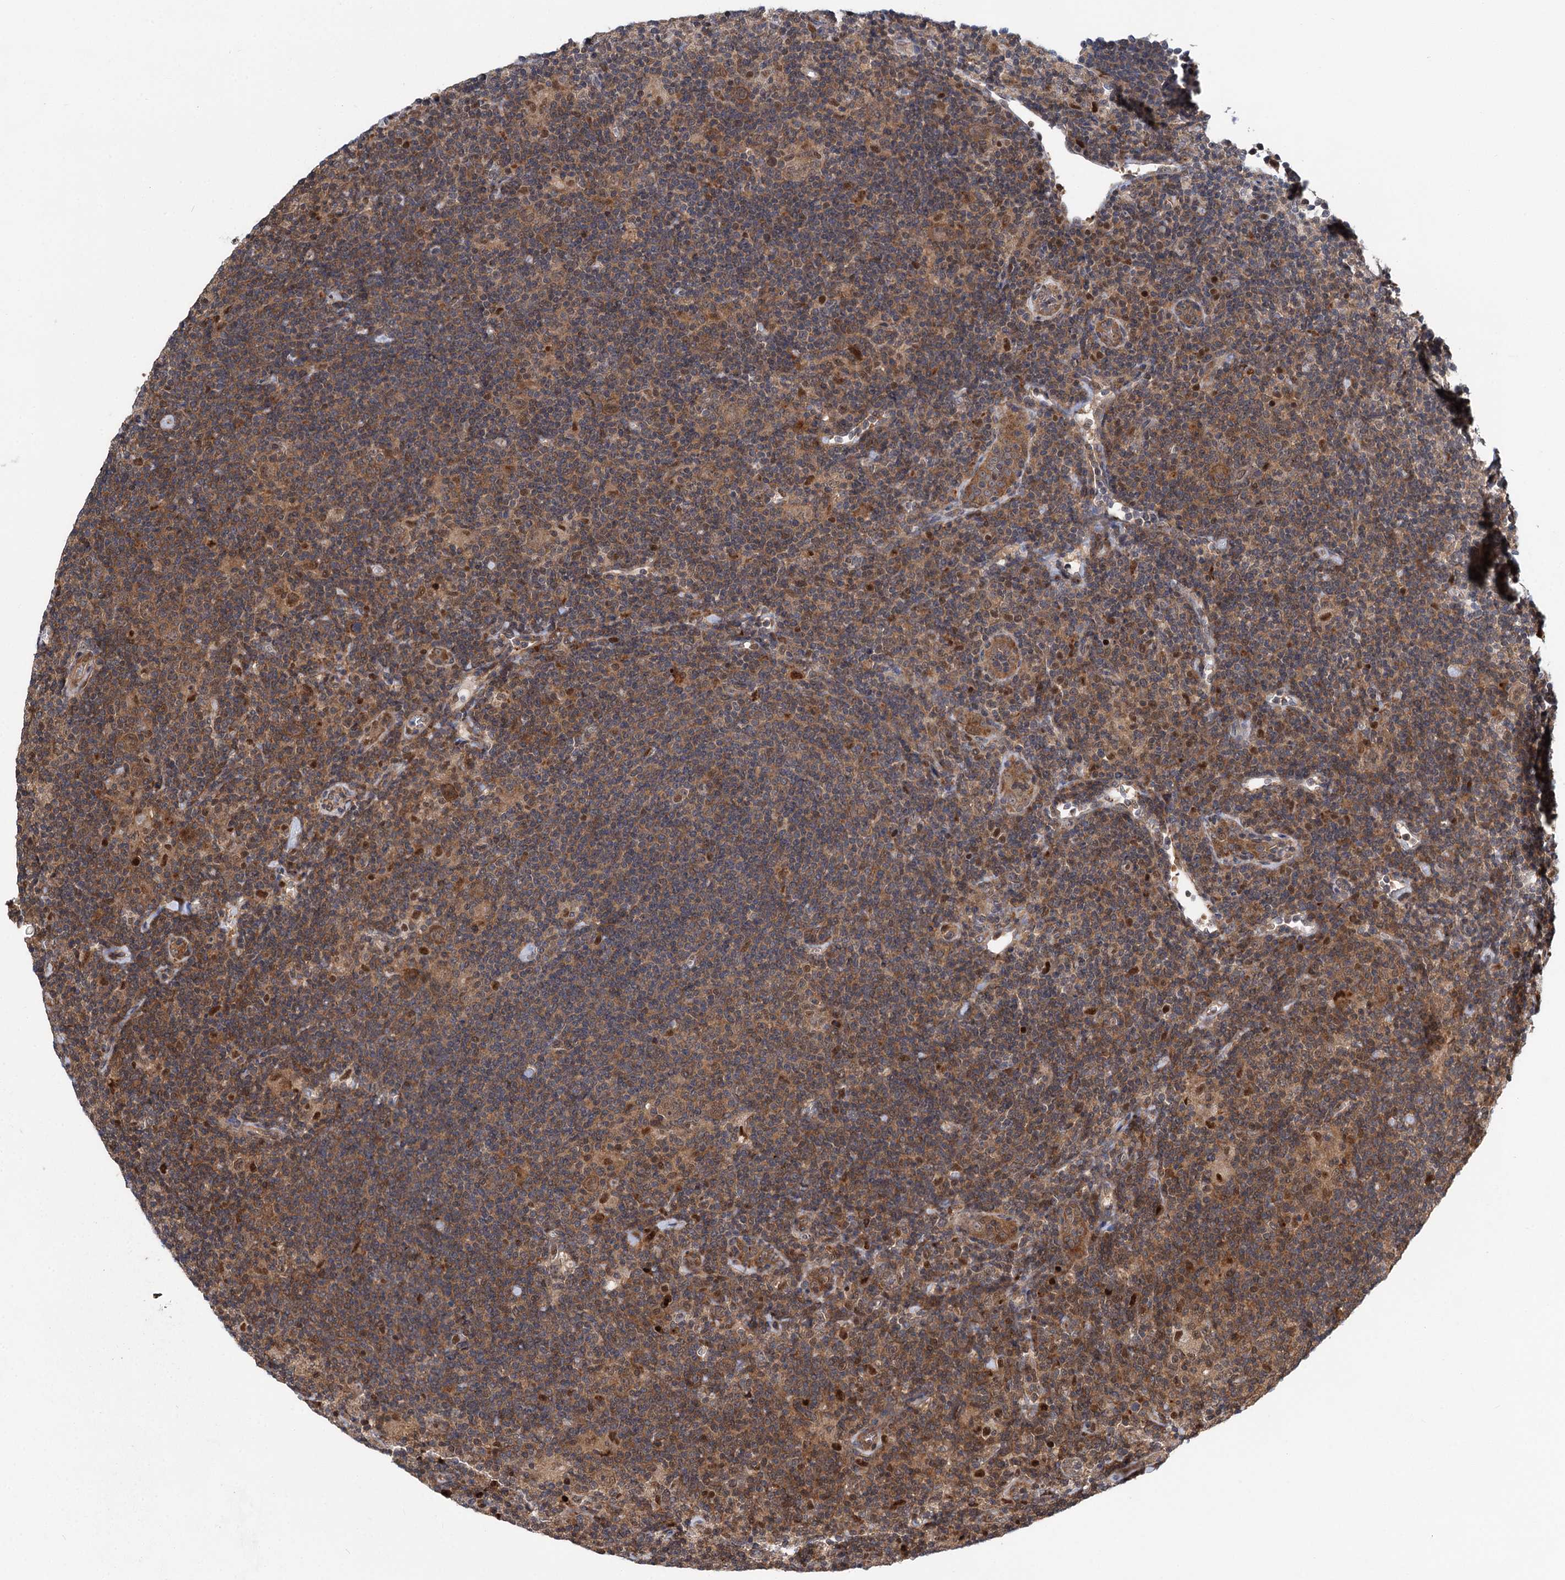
{"staining": {"intensity": "moderate", "quantity": "25%-75%", "location": "cytoplasmic/membranous"}, "tissue": "lymphoma", "cell_type": "Tumor cells", "image_type": "cancer", "snomed": [{"axis": "morphology", "description": "Hodgkin's disease, NOS"}, {"axis": "topography", "description": "Lymph node"}], "caption": "An image showing moderate cytoplasmic/membranous positivity in about 25%-75% of tumor cells in lymphoma, as visualized by brown immunohistochemical staining.", "gene": "GPBP1", "patient": {"sex": "female", "age": 57}}